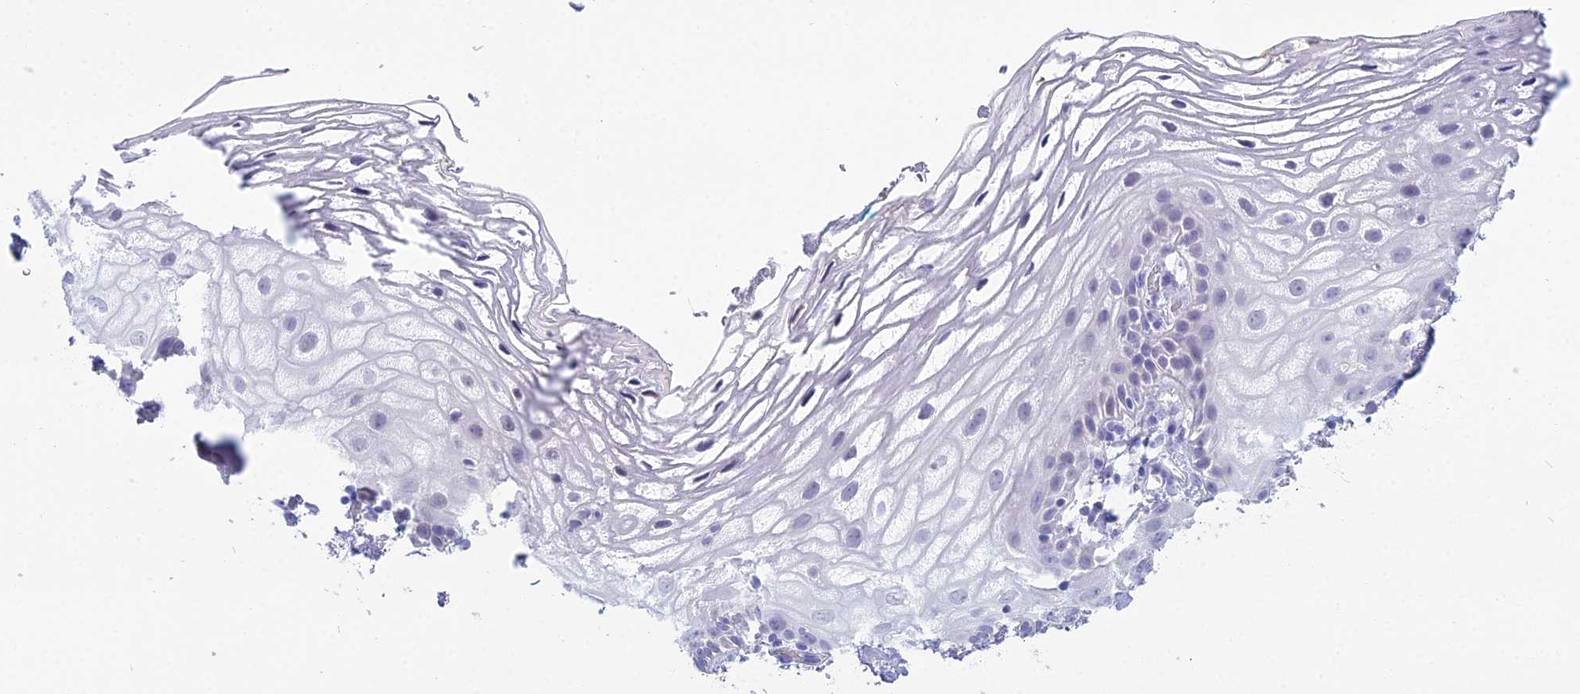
{"staining": {"intensity": "negative", "quantity": "none", "location": "none"}, "tissue": "vagina", "cell_type": "Squamous epithelial cells", "image_type": "normal", "snomed": [{"axis": "morphology", "description": "Normal tissue, NOS"}, {"axis": "morphology", "description": "Adenocarcinoma, NOS"}, {"axis": "topography", "description": "Rectum"}, {"axis": "topography", "description": "Vagina"}], "caption": "A histopathology image of human vagina is negative for staining in squamous epithelial cells. (DAB (3,3'-diaminobenzidine) immunohistochemistry visualized using brightfield microscopy, high magnification).", "gene": "CGB1", "patient": {"sex": "female", "age": 71}}